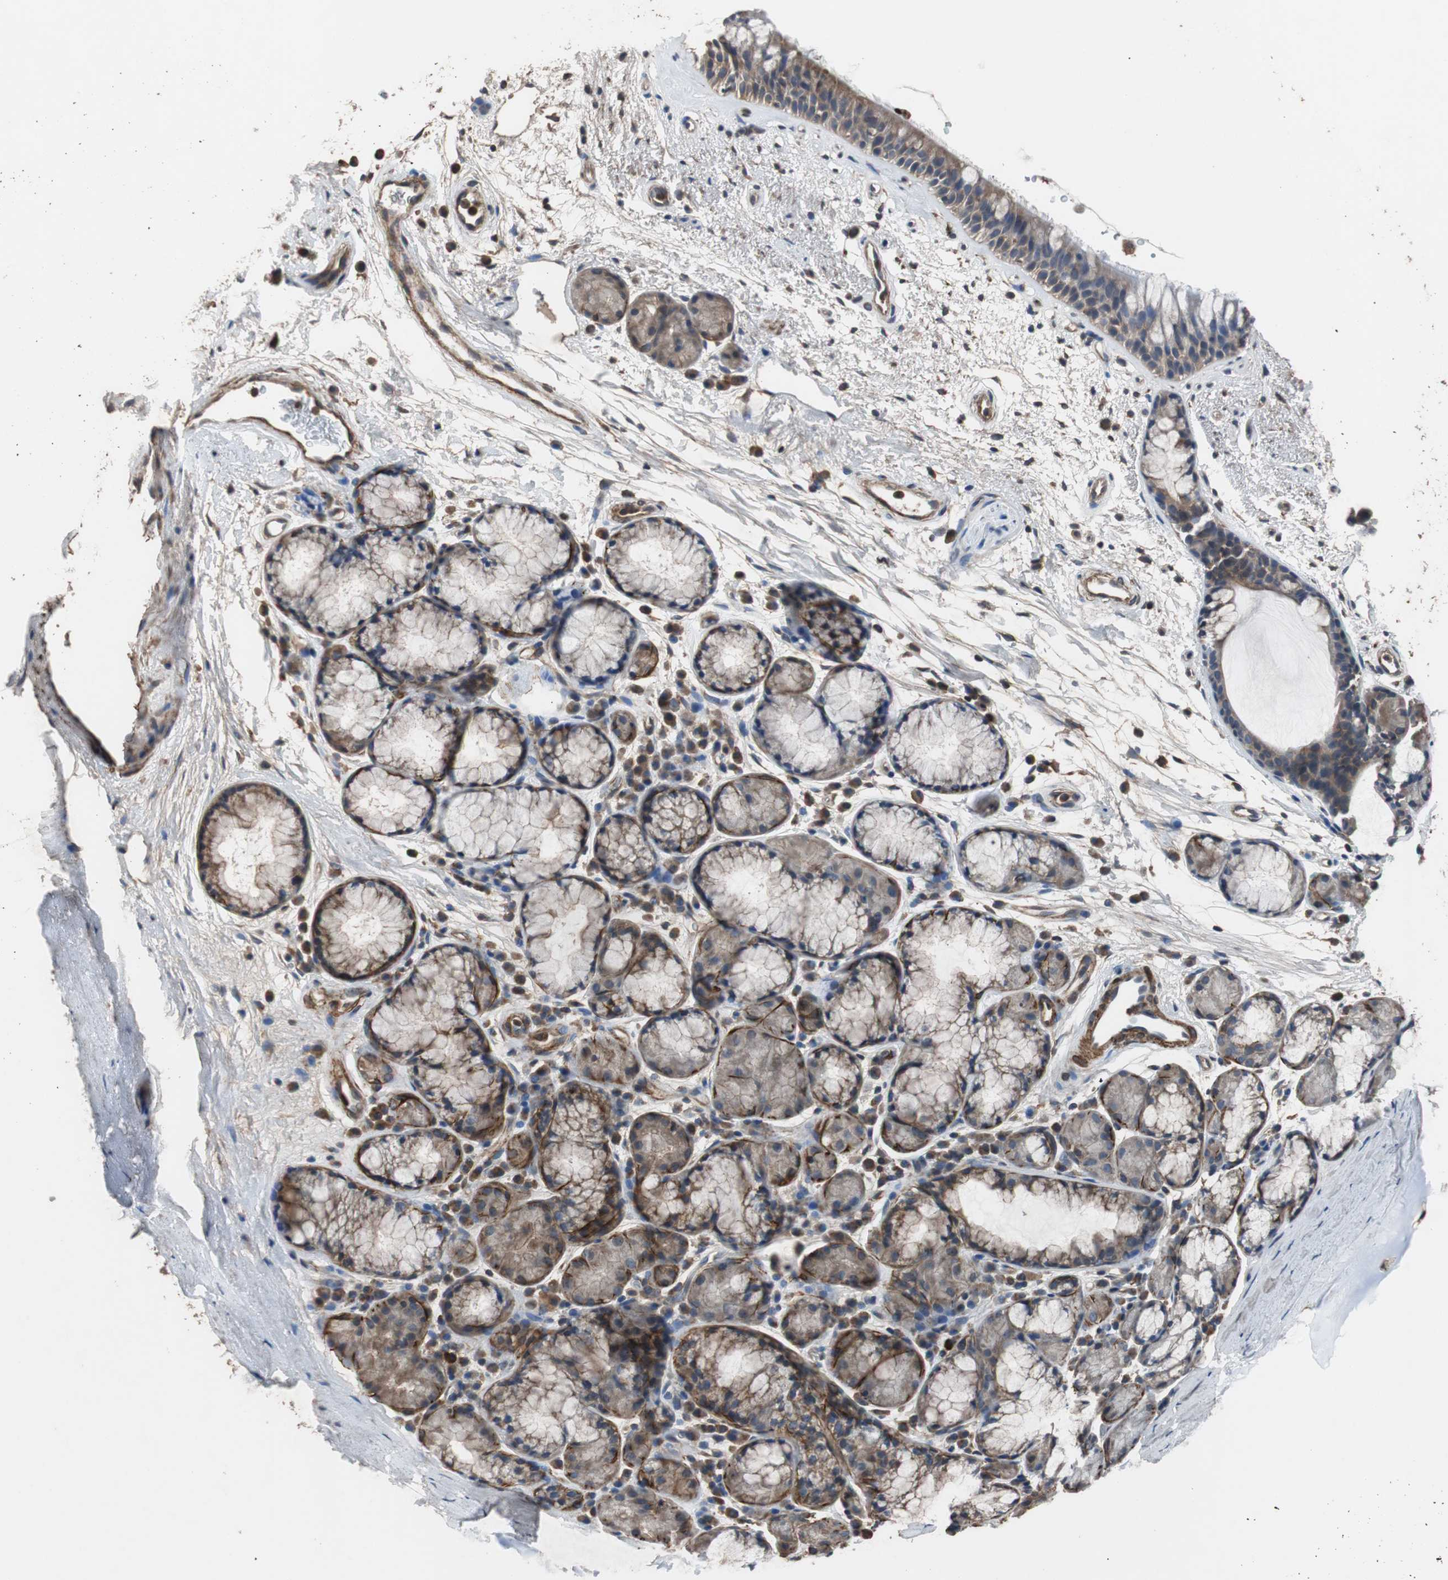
{"staining": {"intensity": "moderate", "quantity": ">75%", "location": "cytoplasmic/membranous"}, "tissue": "bronchus", "cell_type": "Respiratory epithelial cells", "image_type": "normal", "snomed": [{"axis": "morphology", "description": "Normal tissue, NOS"}, {"axis": "topography", "description": "Bronchus"}], "caption": "Benign bronchus was stained to show a protein in brown. There is medium levels of moderate cytoplasmic/membranous staining in about >75% of respiratory epithelial cells. Immunohistochemistry (ihc) stains the protein of interest in brown and the nuclei are stained blue.", "gene": "PITRM1", "patient": {"sex": "female", "age": 54}}